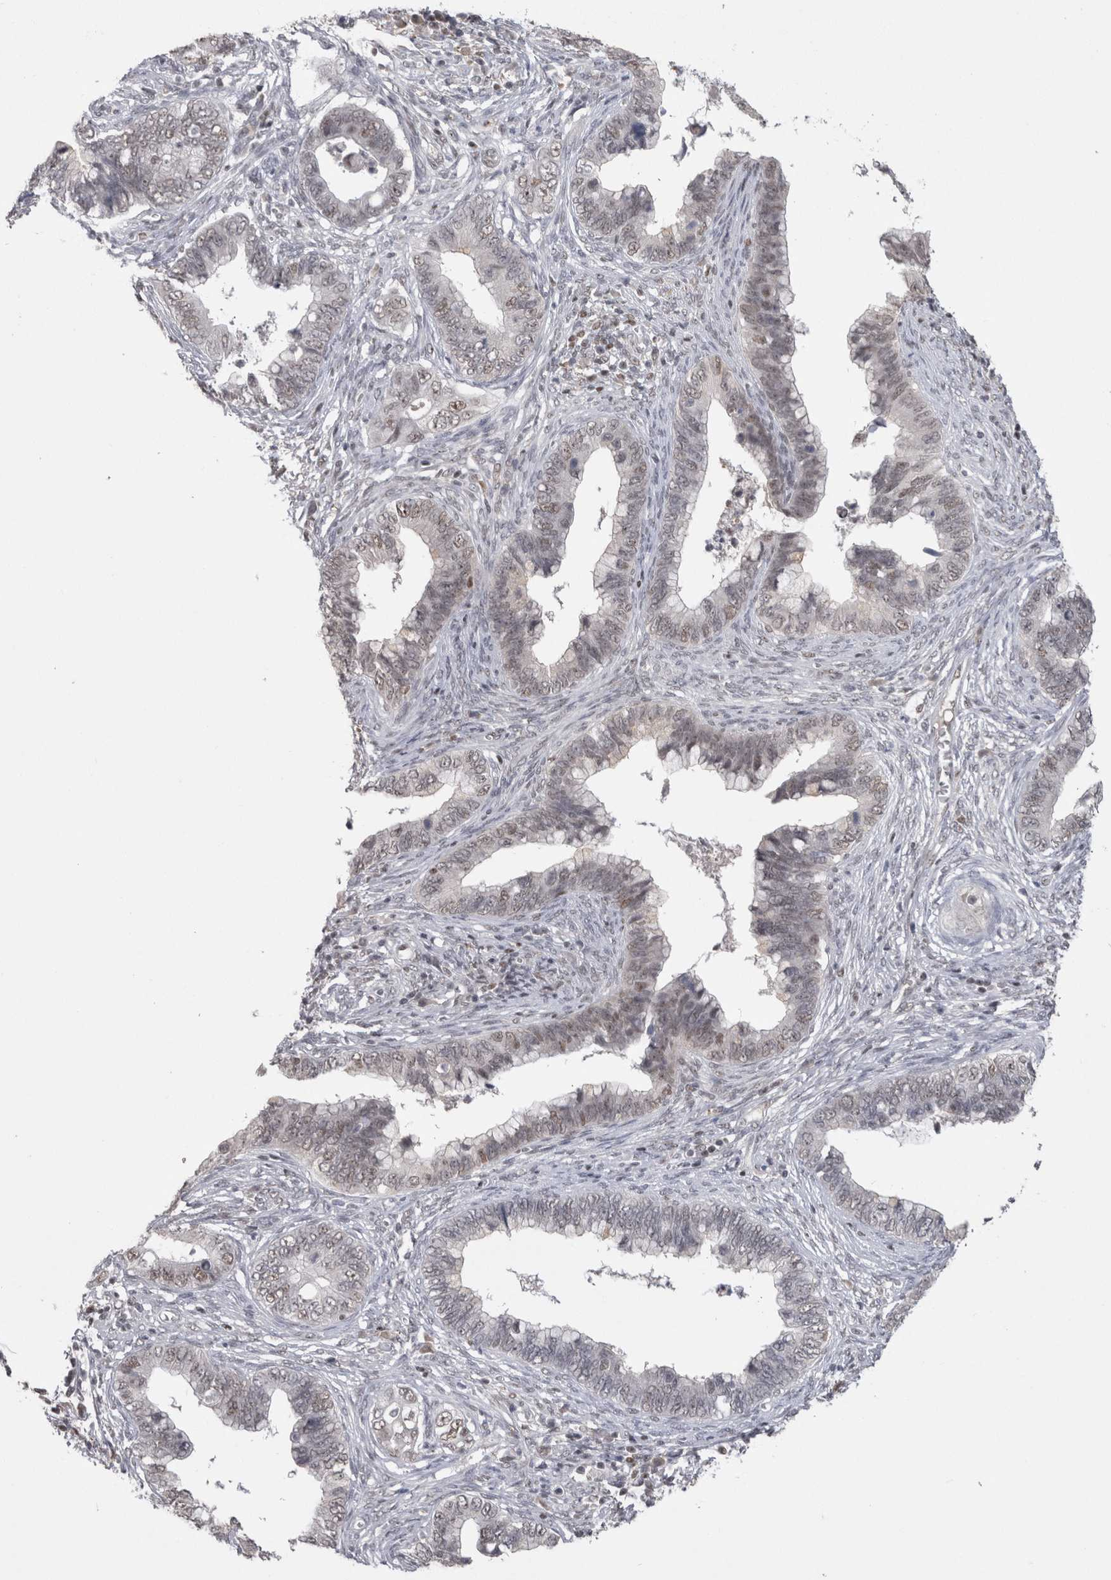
{"staining": {"intensity": "weak", "quantity": "<25%", "location": "nuclear"}, "tissue": "cervical cancer", "cell_type": "Tumor cells", "image_type": "cancer", "snomed": [{"axis": "morphology", "description": "Adenocarcinoma, NOS"}, {"axis": "topography", "description": "Cervix"}], "caption": "A micrograph of cervical cancer (adenocarcinoma) stained for a protein reveals no brown staining in tumor cells.", "gene": "DAXX", "patient": {"sex": "female", "age": 44}}